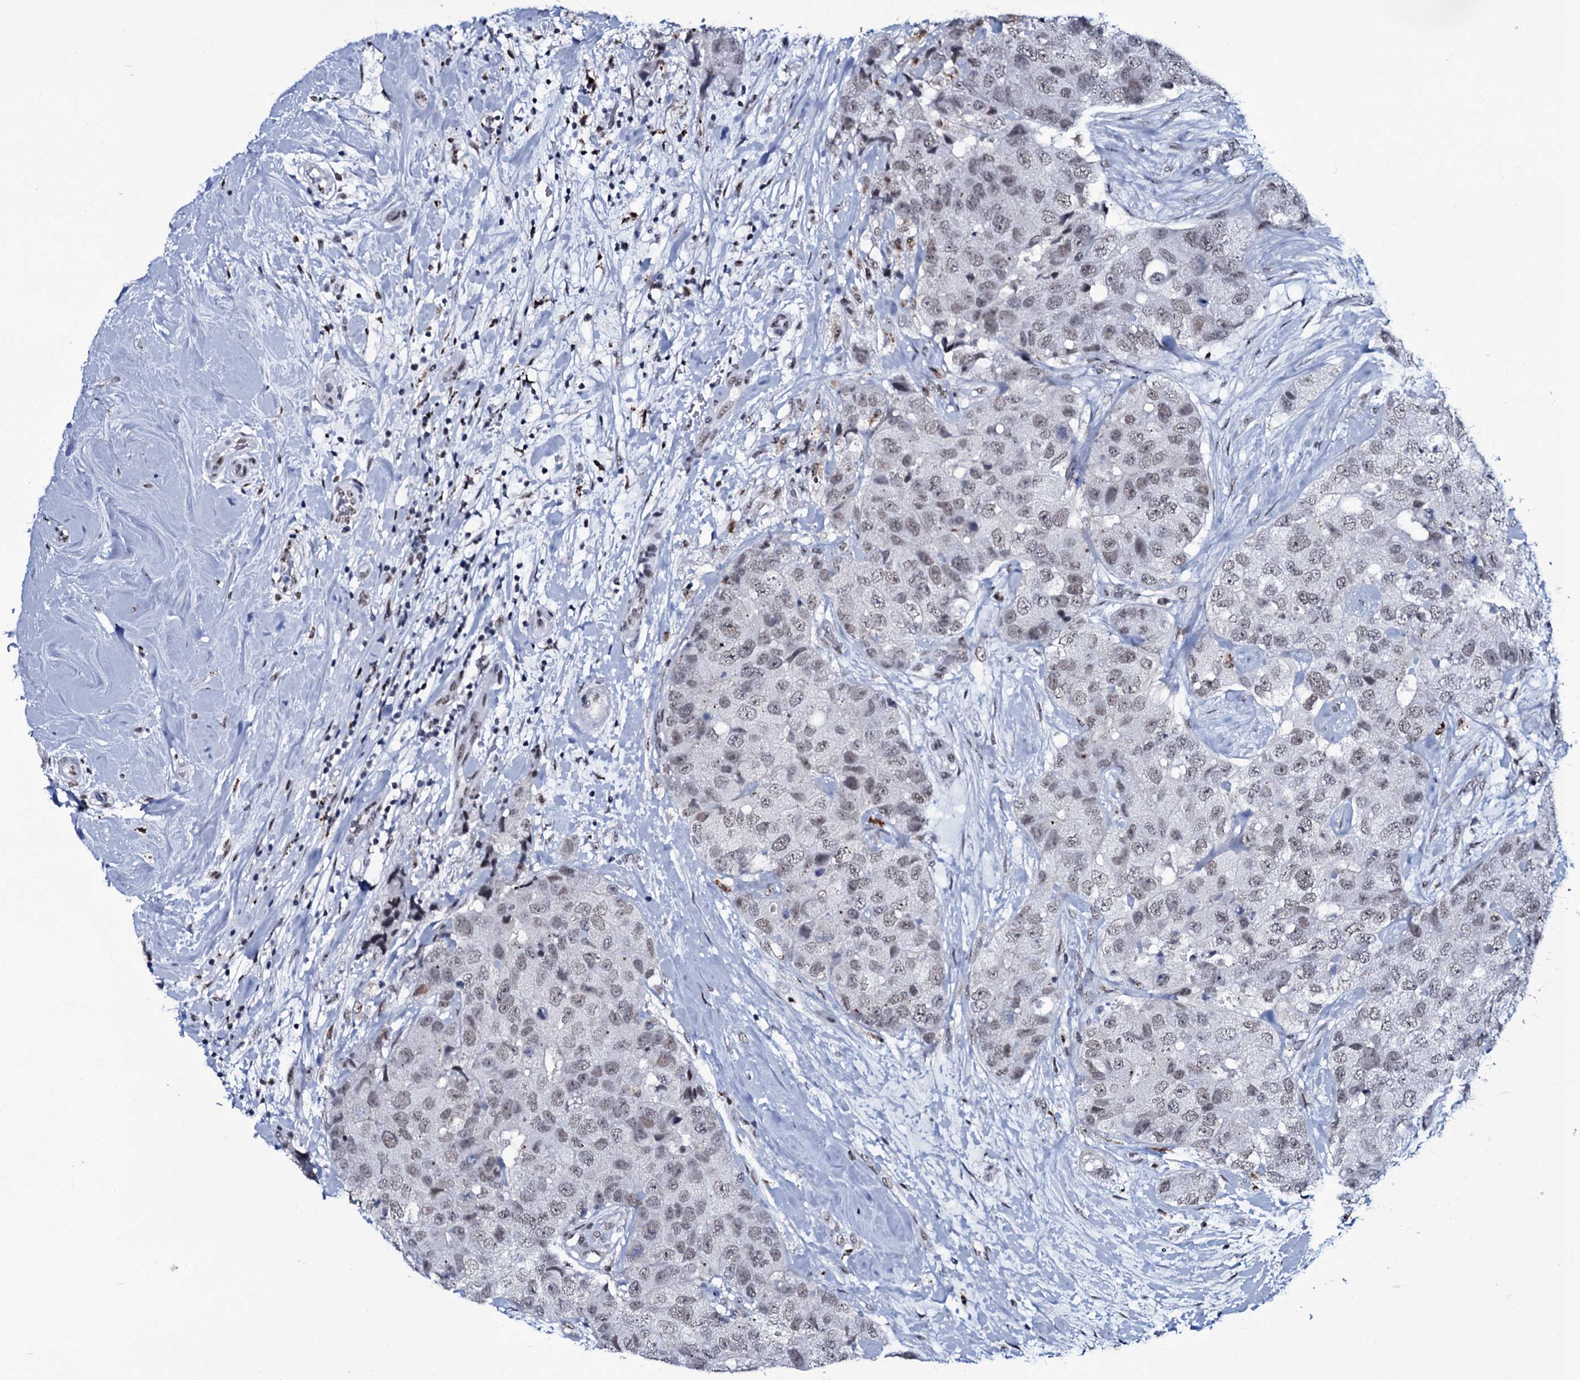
{"staining": {"intensity": "negative", "quantity": "none", "location": "none"}, "tissue": "breast cancer", "cell_type": "Tumor cells", "image_type": "cancer", "snomed": [{"axis": "morphology", "description": "Duct carcinoma"}, {"axis": "topography", "description": "Breast"}], "caption": "Immunohistochemical staining of breast cancer reveals no significant expression in tumor cells.", "gene": "ZMIZ2", "patient": {"sex": "female", "age": 62}}